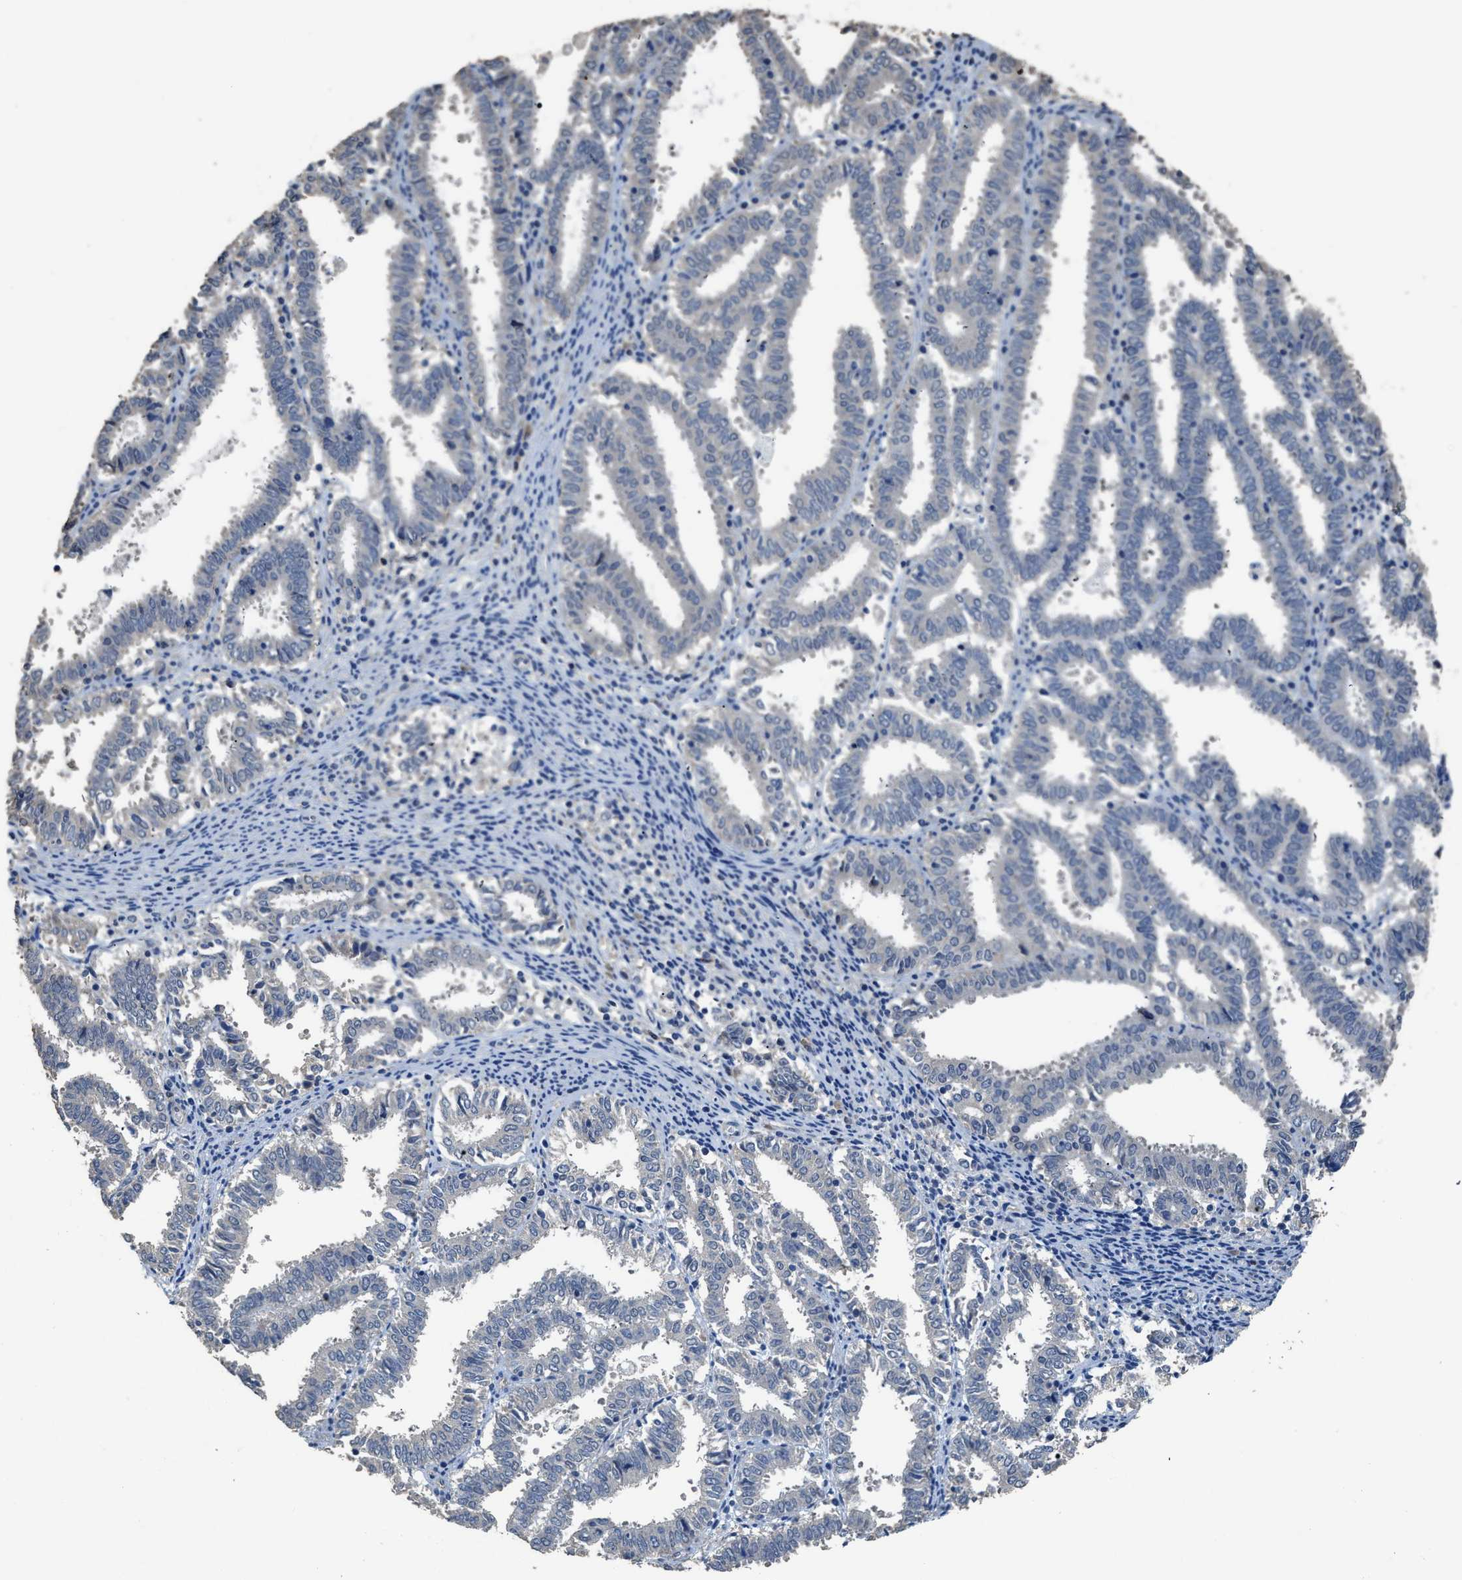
{"staining": {"intensity": "negative", "quantity": "none", "location": "none"}, "tissue": "endometrial cancer", "cell_type": "Tumor cells", "image_type": "cancer", "snomed": [{"axis": "morphology", "description": "Adenocarcinoma, NOS"}, {"axis": "topography", "description": "Uterus"}], "caption": "This is an IHC micrograph of human endometrial cancer. There is no expression in tumor cells.", "gene": "SYNM", "patient": {"sex": "female", "age": 83}}